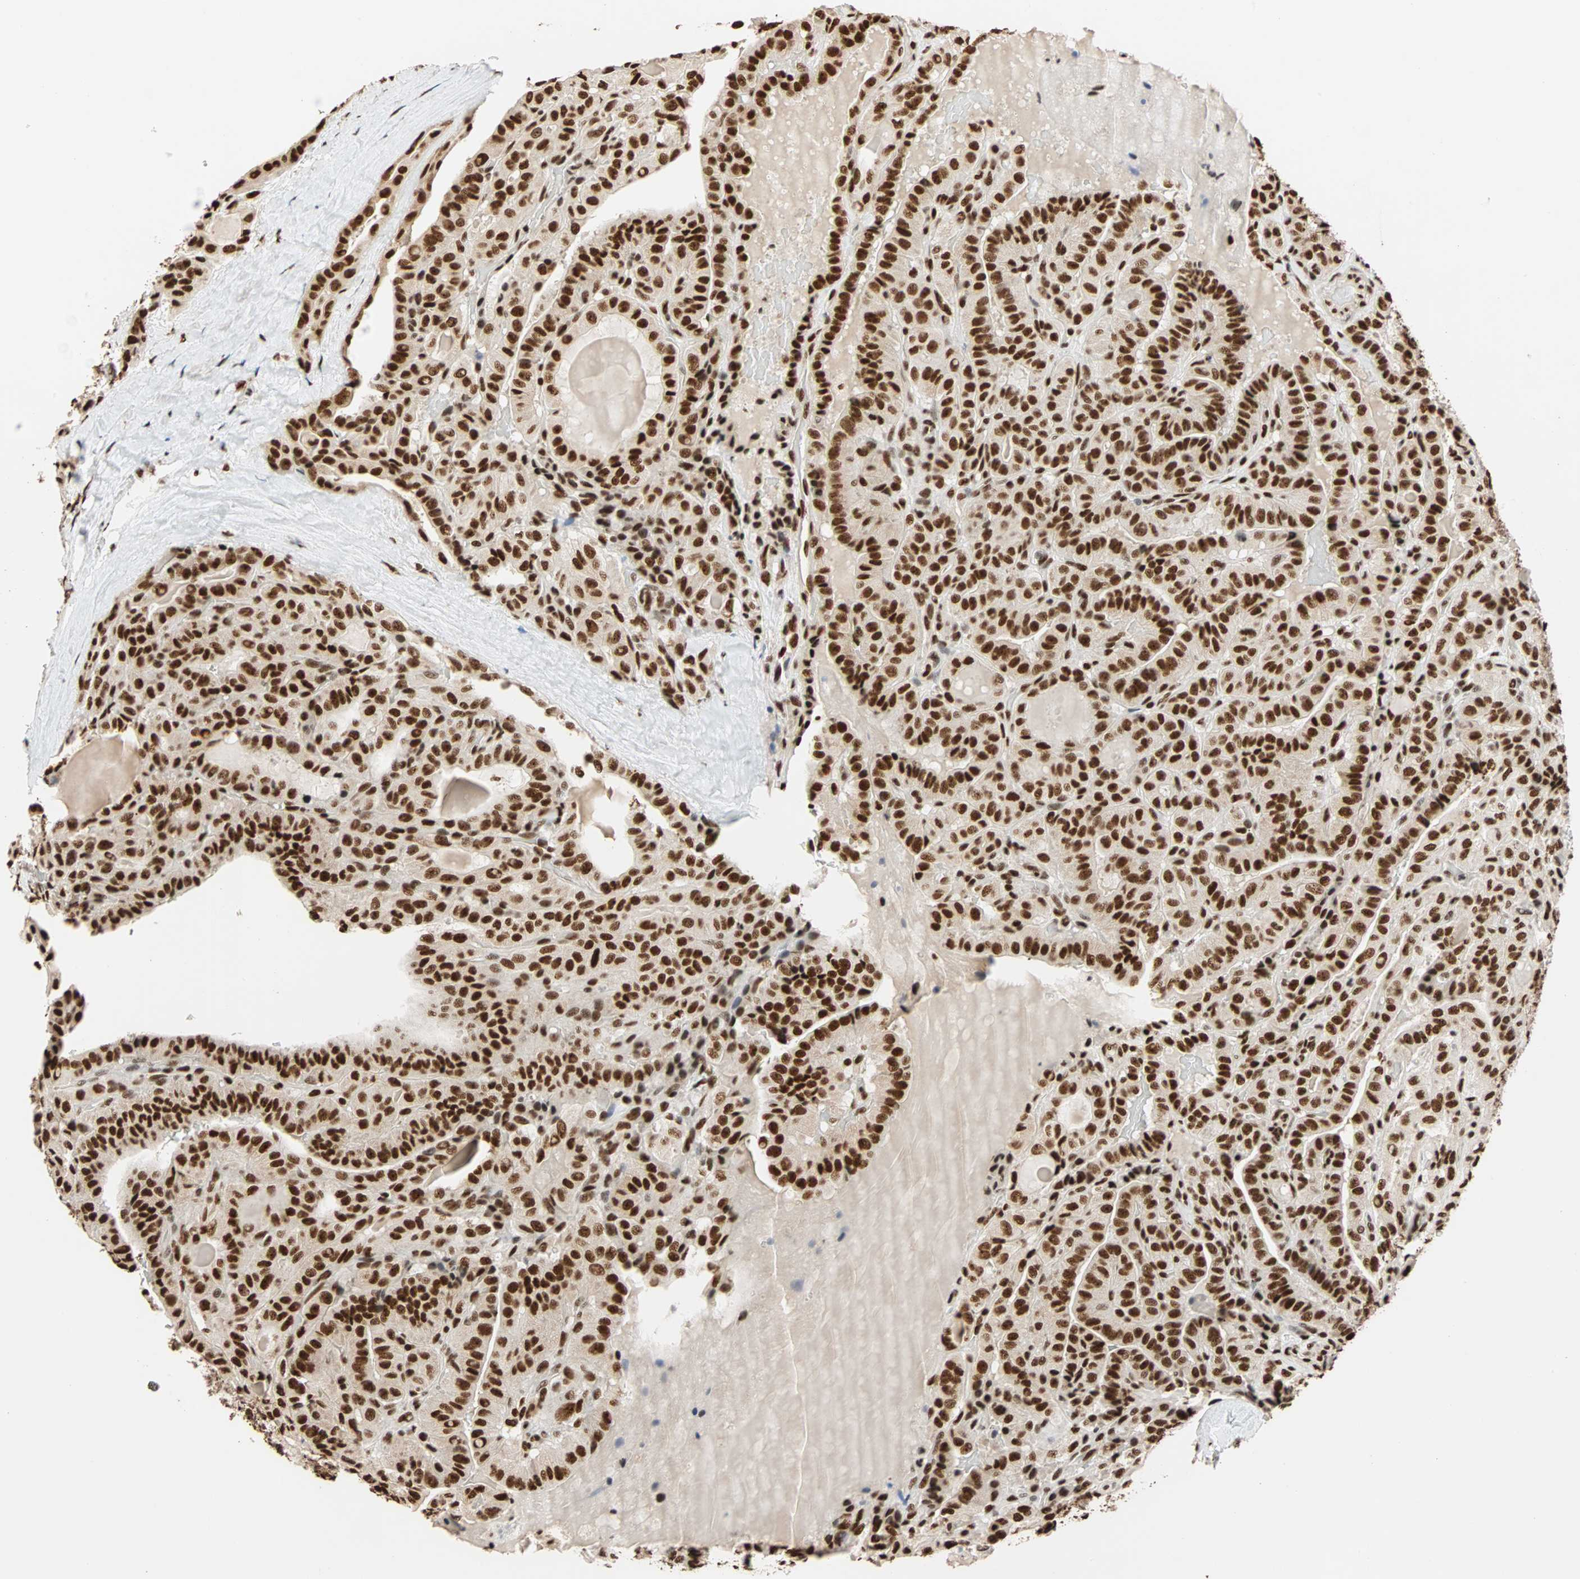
{"staining": {"intensity": "strong", "quantity": ">75%", "location": "nuclear"}, "tissue": "thyroid cancer", "cell_type": "Tumor cells", "image_type": "cancer", "snomed": [{"axis": "morphology", "description": "Papillary adenocarcinoma, NOS"}, {"axis": "topography", "description": "Thyroid gland"}], "caption": "Strong nuclear protein positivity is identified in about >75% of tumor cells in thyroid papillary adenocarcinoma.", "gene": "ILF2", "patient": {"sex": "male", "age": 77}}